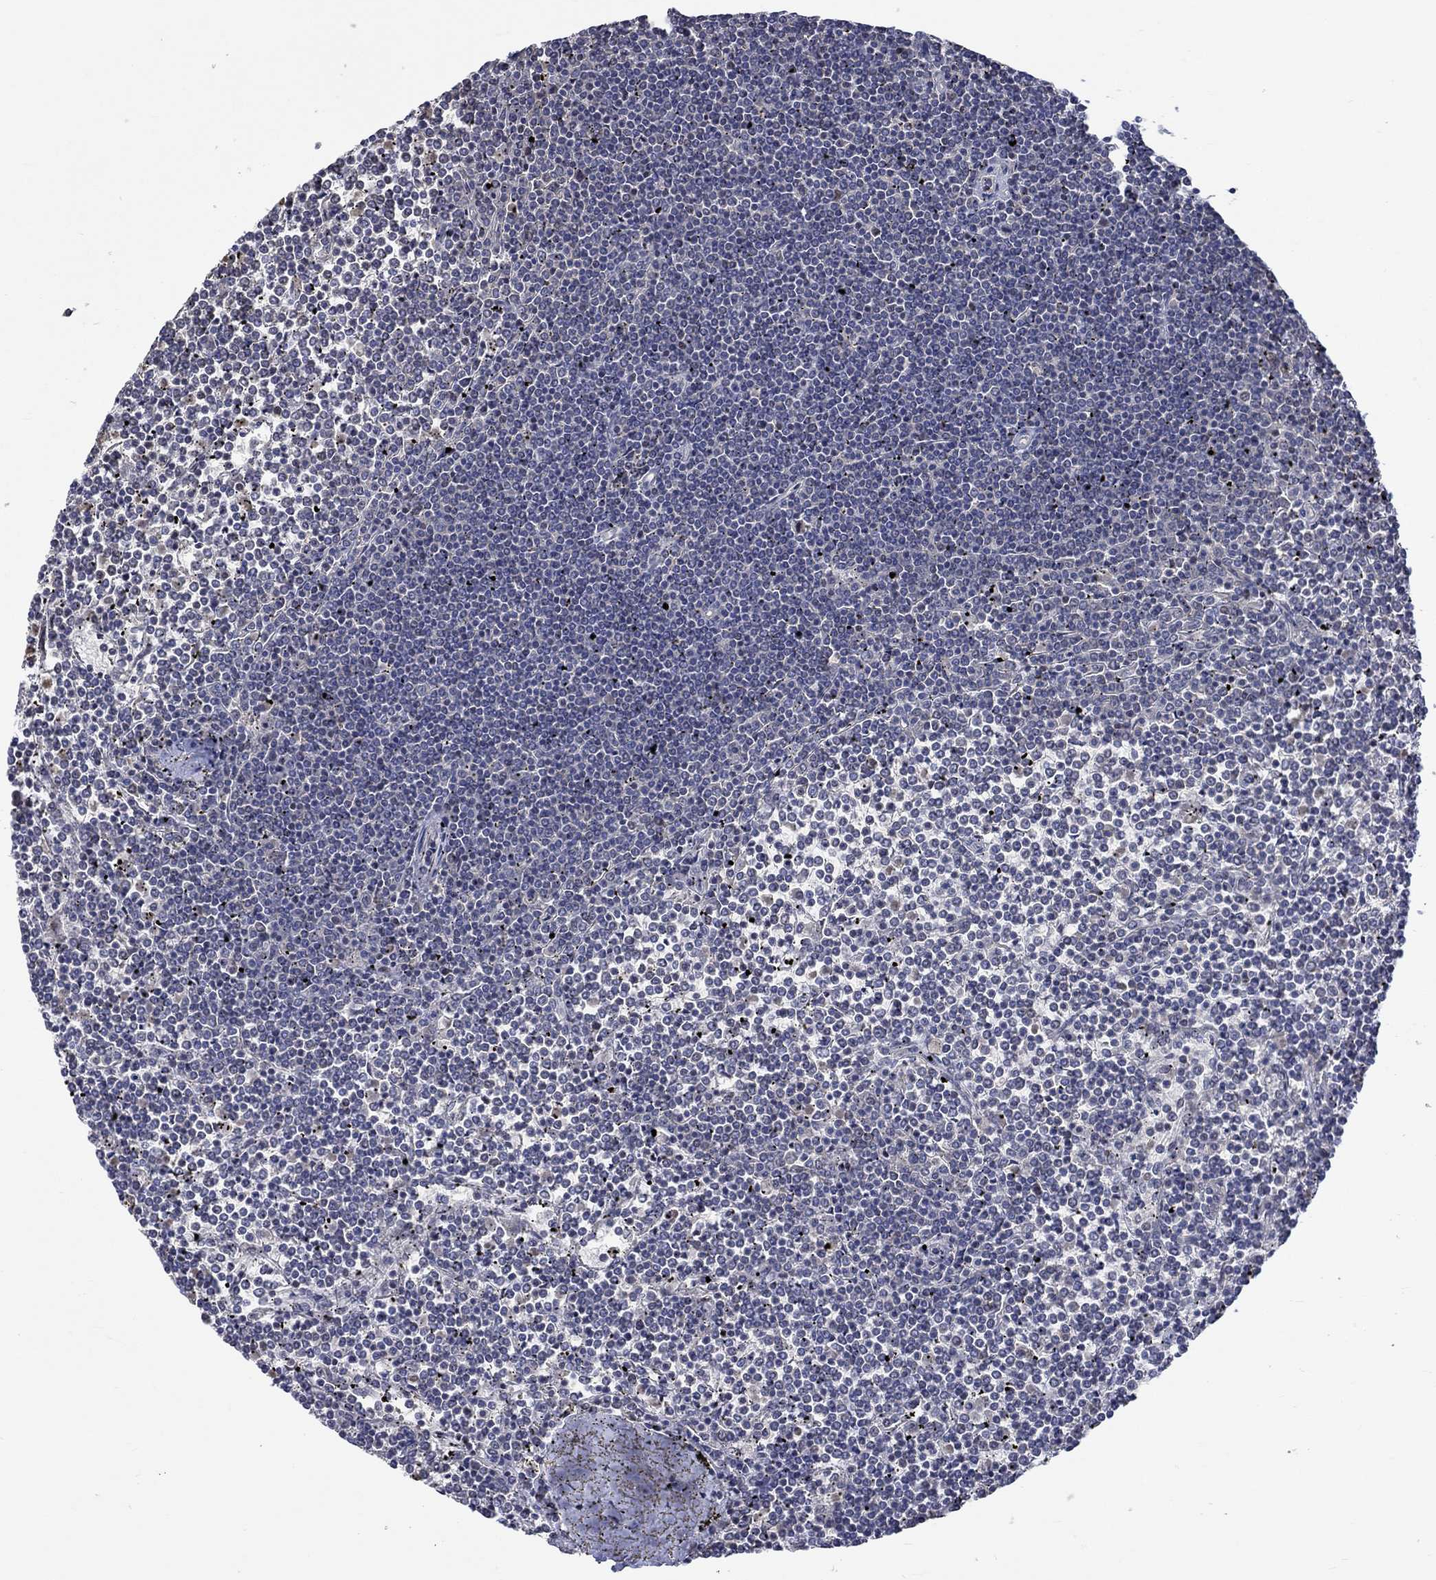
{"staining": {"intensity": "negative", "quantity": "none", "location": "none"}, "tissue": "lymphoma", "cell_type": "Tumor cells", "image_type": "cancer", "snomed": [{"axis": "morphology", "description": "Malignant lymphoma, non-Hodgkin's type, Low grade"}, {"axis": "topography", "description": "Spleen"}], "caption": "DAB immunohistochemical staining of human low-grade malignant lymphoma, non-Hodgkin's type shows no significant staining in tumor cells.", "gene": "WASF1", "patient": {"sex": "female", "age": 19}}